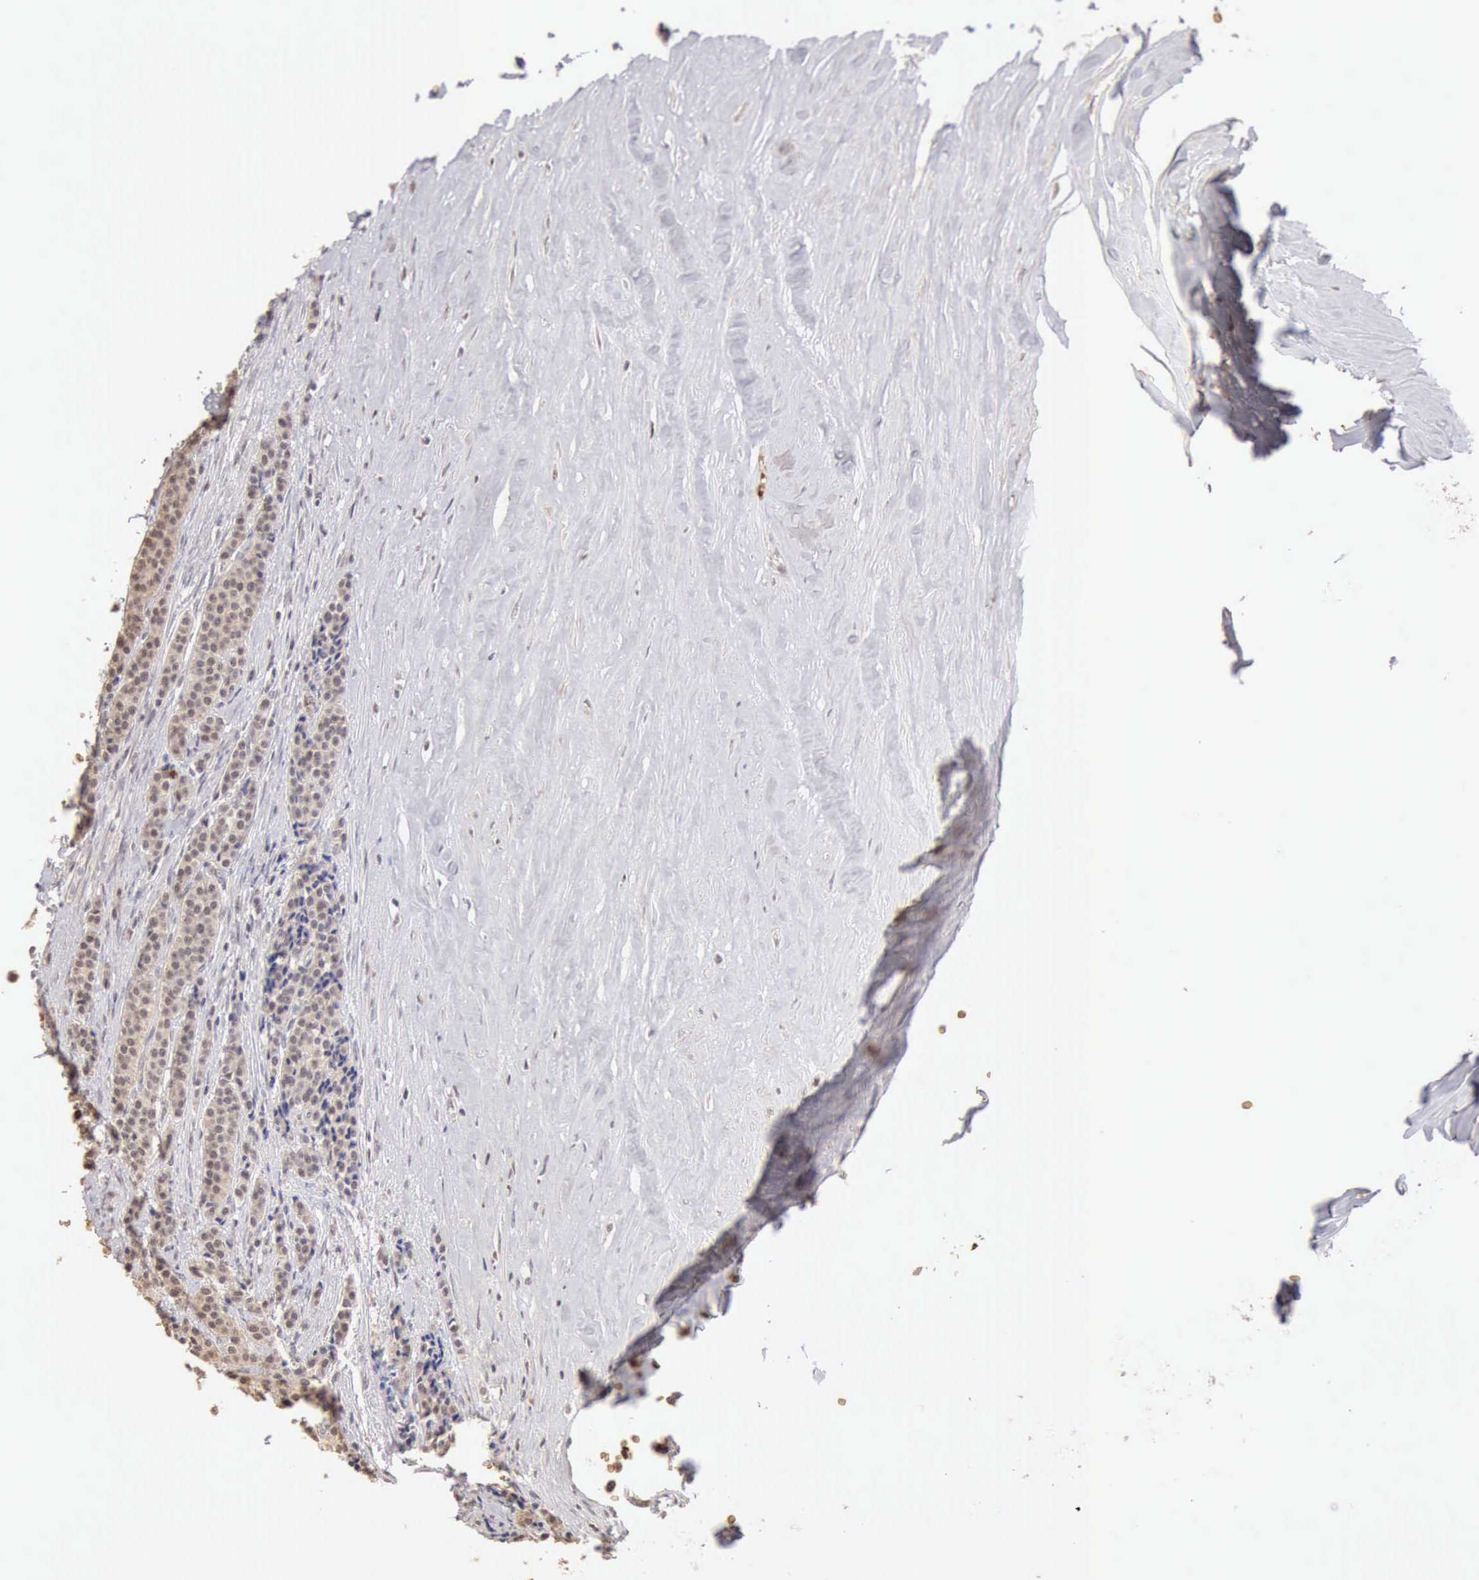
{"staining": {"intensity": "weak", "quantity": ">75%", "location": "cytoplasmic/membranous,nuclear"}, "tissue": "carcinoid", "cell_type": "Tumor cells", "image_type": "cancer", "snomed": [{"axis": "morphology", "description": "Carcinoid, malignant, NOS"}, {"axis": "topography", "description": "Small intestine"}], "caption": "An image of carcinoid stained for a protein exhibits weak cytoplasmic/membranous and nuclear brown staining in tumor cells.", "gene": "CFI", "patient": {"sex": "male", "age": 63}}